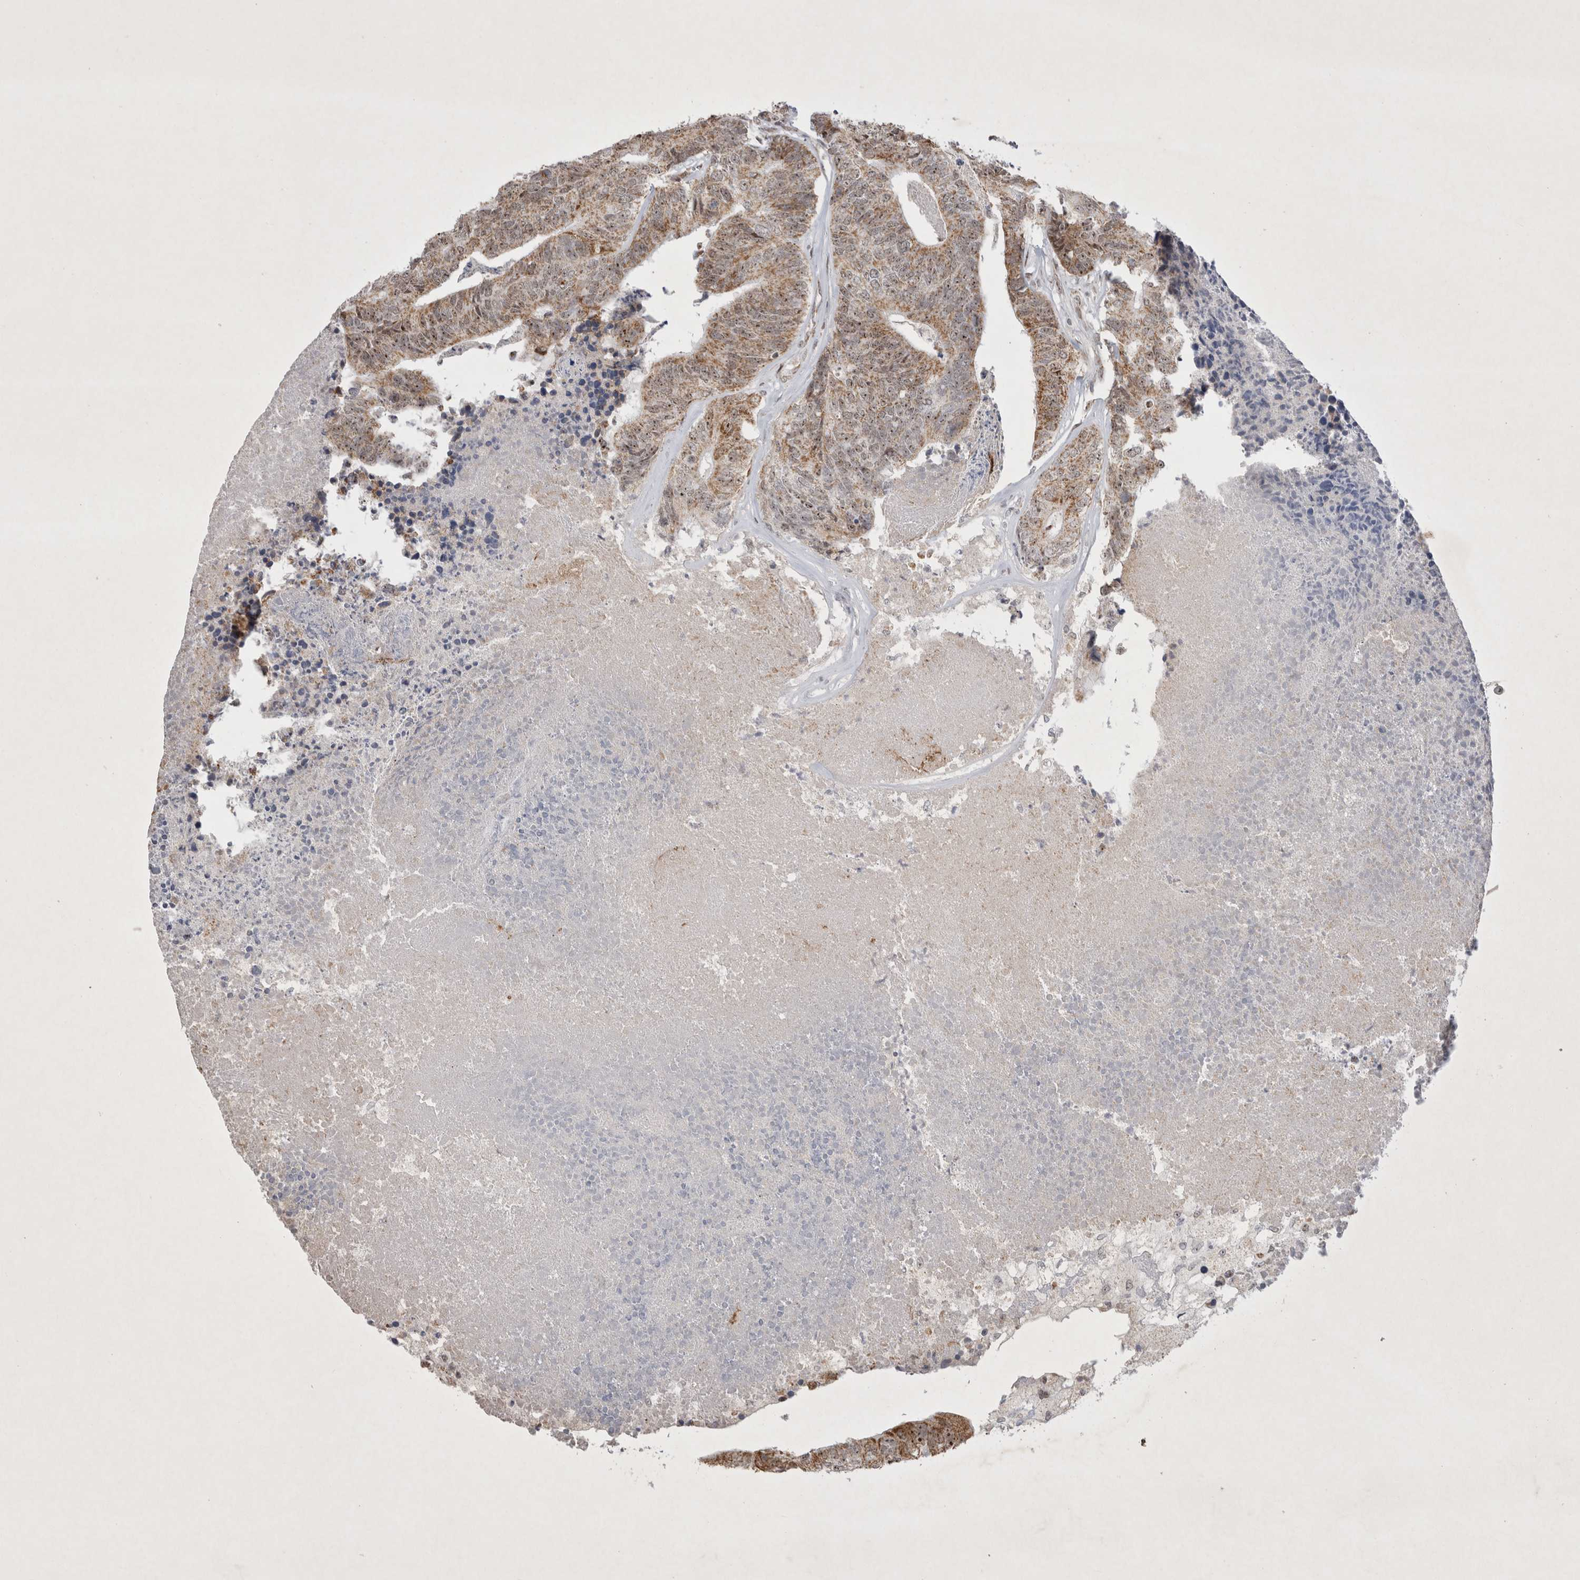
{"staining": {"intensity": "moderate", "quantity": ">75%", "location": "cytoplasmic/membranous,nuclear"}, "tissue": "colorectal cancer", "cell_type": "Tumor cells", "image_type": "cancer", "snomed": [{"axis": "morphology", "description": "Adenocarcinoma, NOS"}, {"axis": "topography", "description": "Colon"}], "caption": "Approximately >75% of tumor cells in colorectal adenocarcinoma exhibit moderate cytoplasmic/membranous and nuclear protein positivity as visualized by brown immunohistochemical staining.", "gene": "MRPL37", "patient": {"sex": "female", "age": 67}}